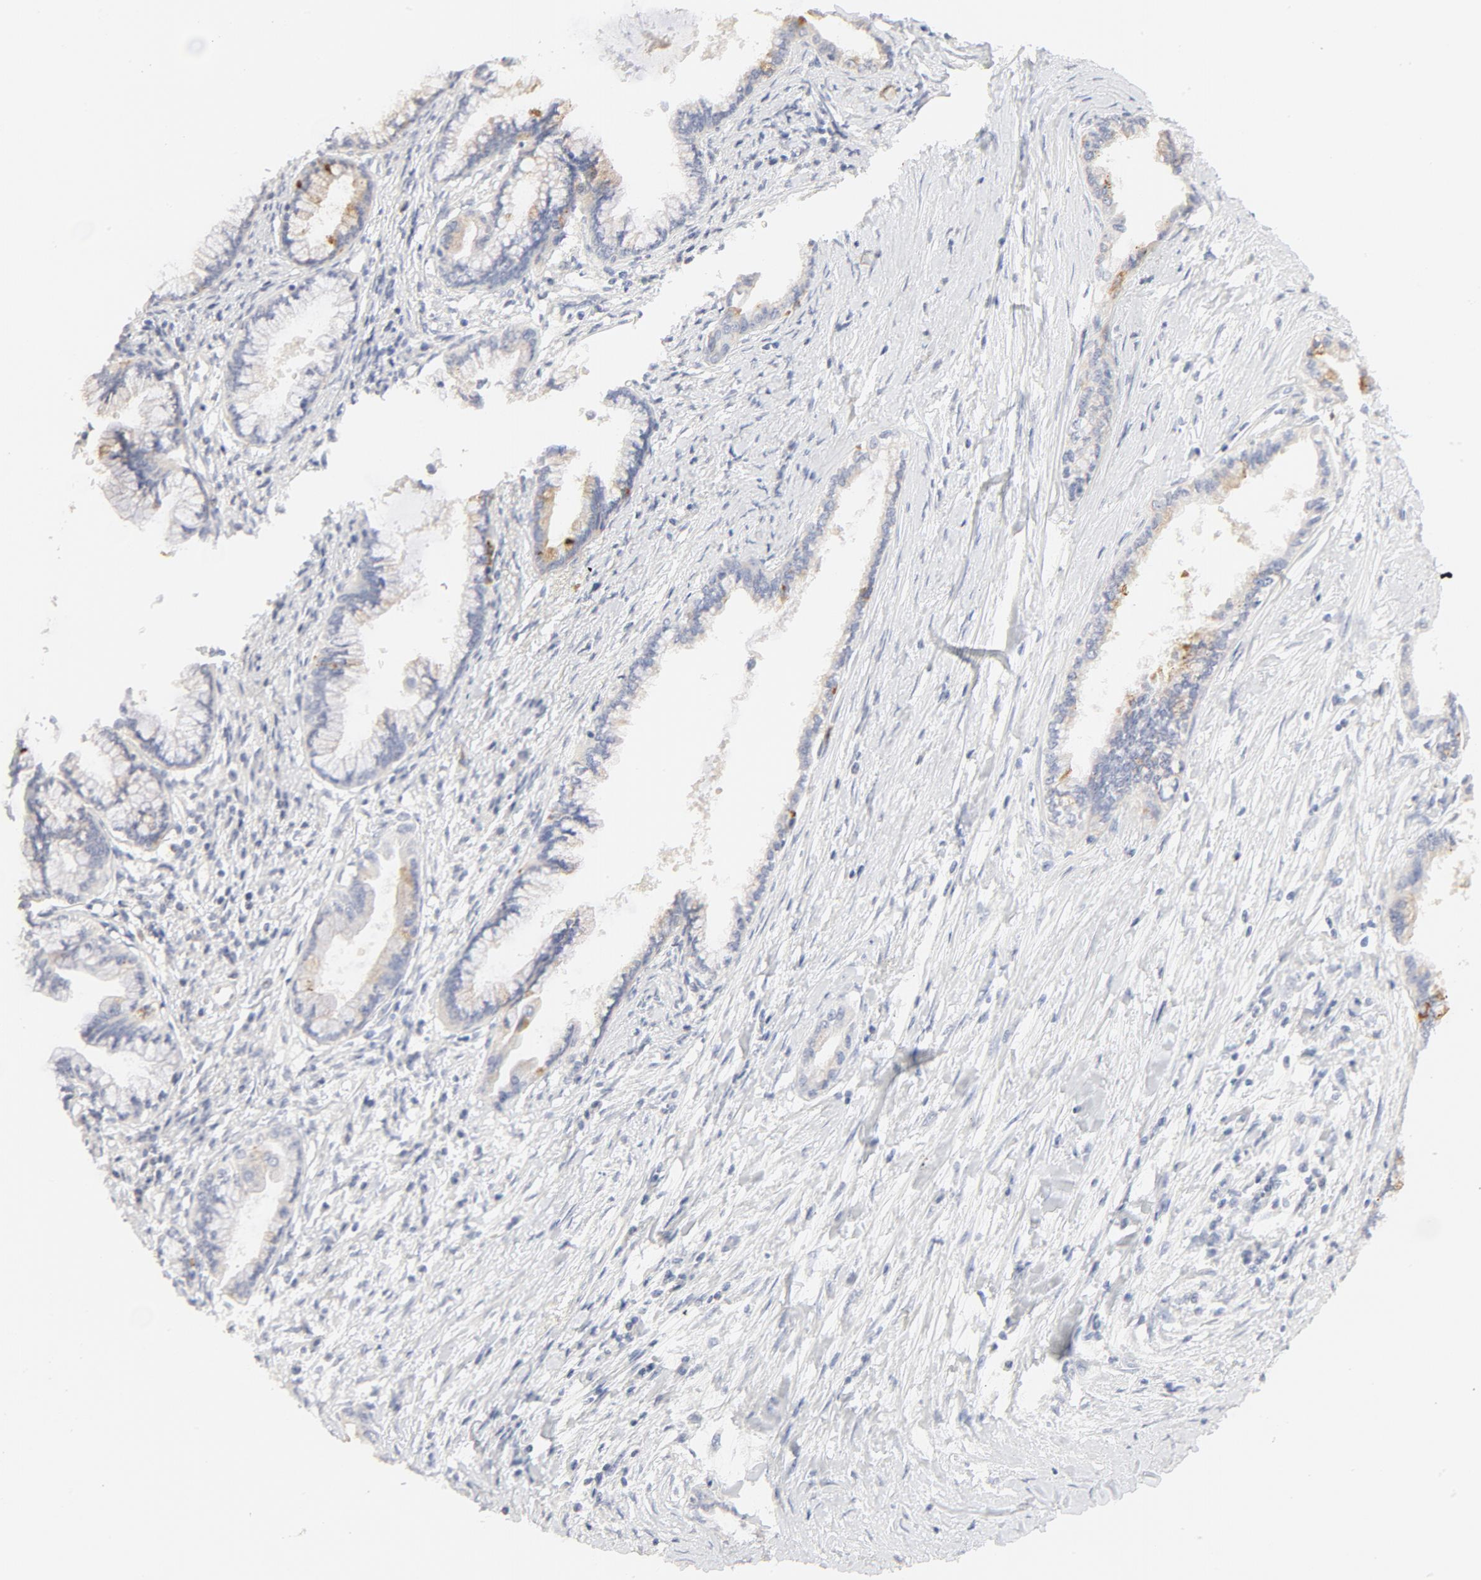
{"staining": {"intensity": "moderate", "quantity": "<25%", "location": "cytoplasmic/membranous"}, "tissue": "pancreatic cancer", "cell_type": "Tumor cells", "image_type": "cancer", "snomed": [{"axis": "morphology", "description": "Adenocarcinoma, NOS"}, {"axis": "topography", "description": "Pancreas"}], "caption": "DAB (3,3'-diaminobenzidine) immunohistochemical staining of adenocarcinoma (pancreatic) demonstrates moderate cytoplasmic/membranous protein expression in approximately <25% of tumor cells.", "gene": "FCGBP", "patient": {"sex": "female", "age": 64}}